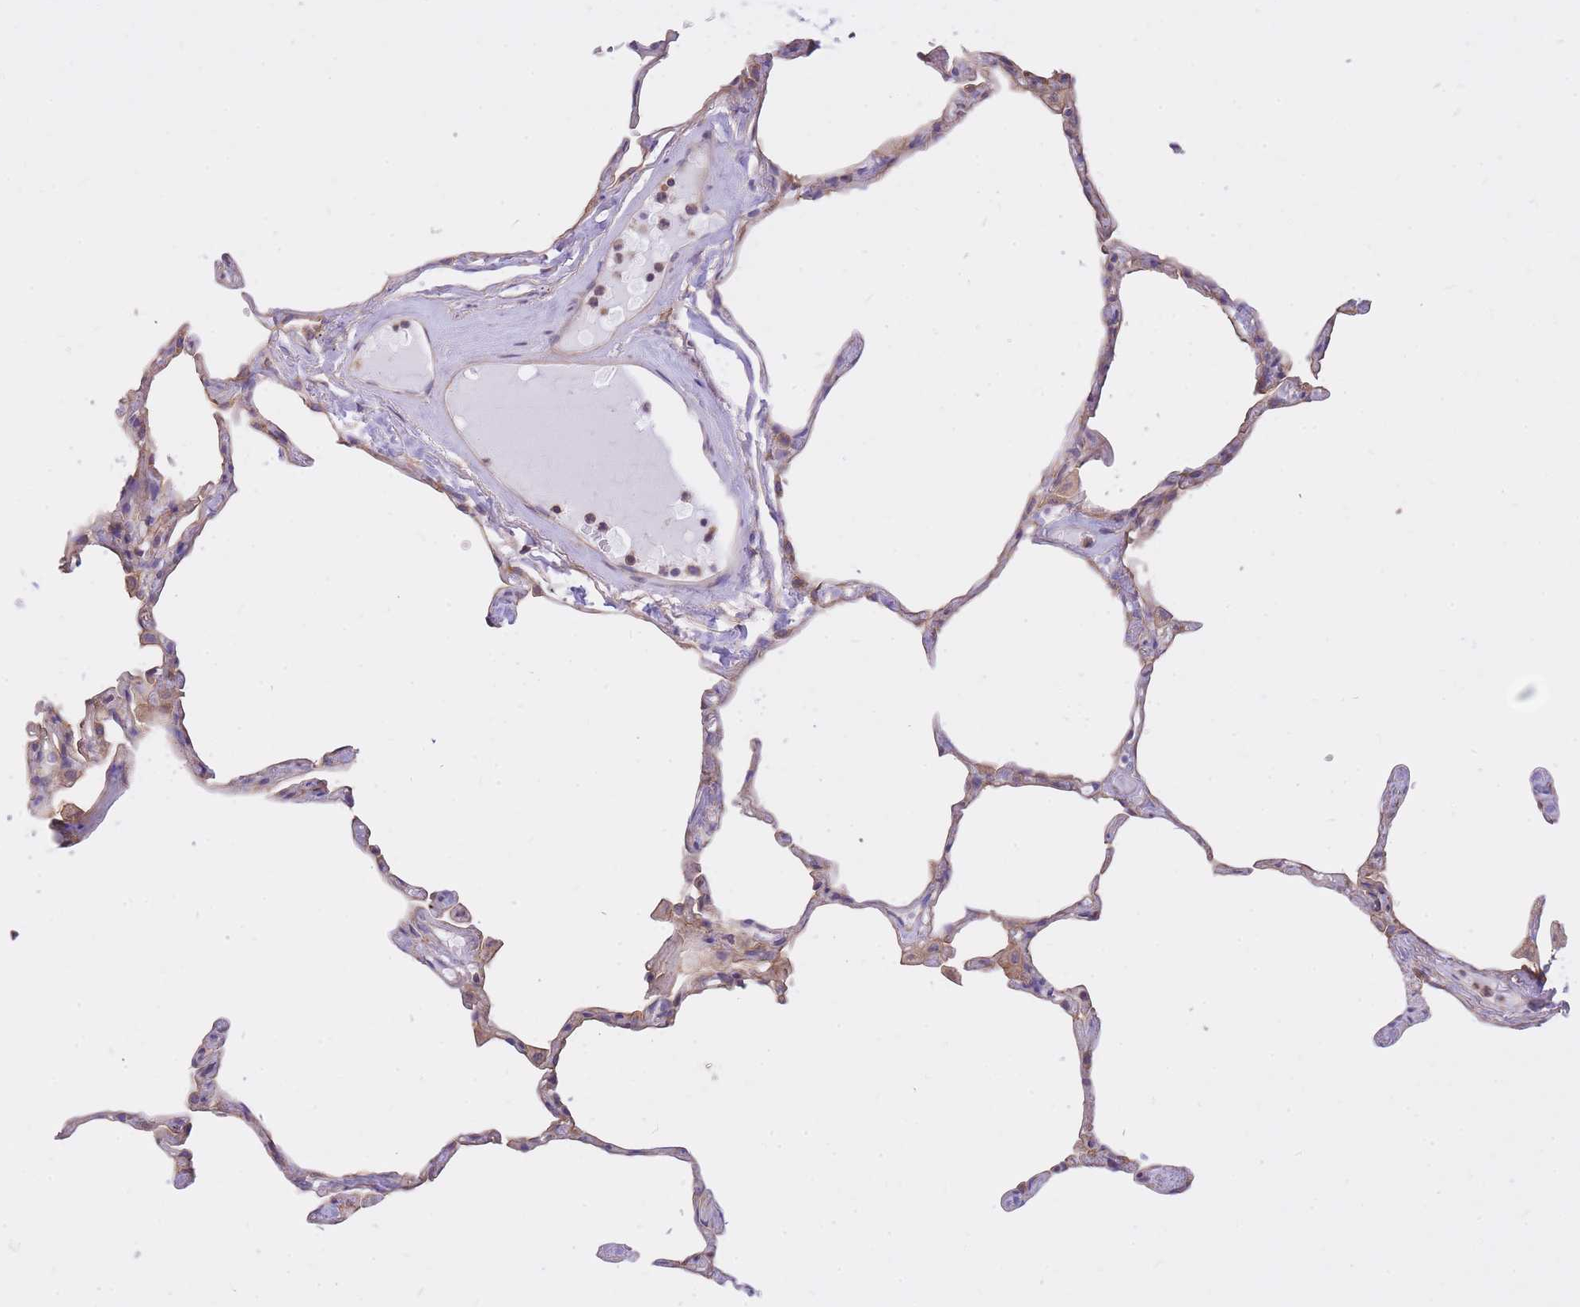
{"staining": {"intensity": "negative", "quantity": "none", "location": "none"}, "tissue": "lung", "cell_type": "Alveolar cells", "image_type": "normal", "snomed": [{"axis": "morphology", "description": "Normal tissue, NOS"}, {"axis": "topography", "description": "Lung"}], "caption": "Immunohistochemistry (IHC) micrograph of unremarkable human lung stained for a protein (brown), which displays no staining in alveolar cells. (DAB immunohistochemistry visualized using brightfield microscopy, high magnification).", "gene": "GBP7", "patient": {"sex": "male", "age": 65}}